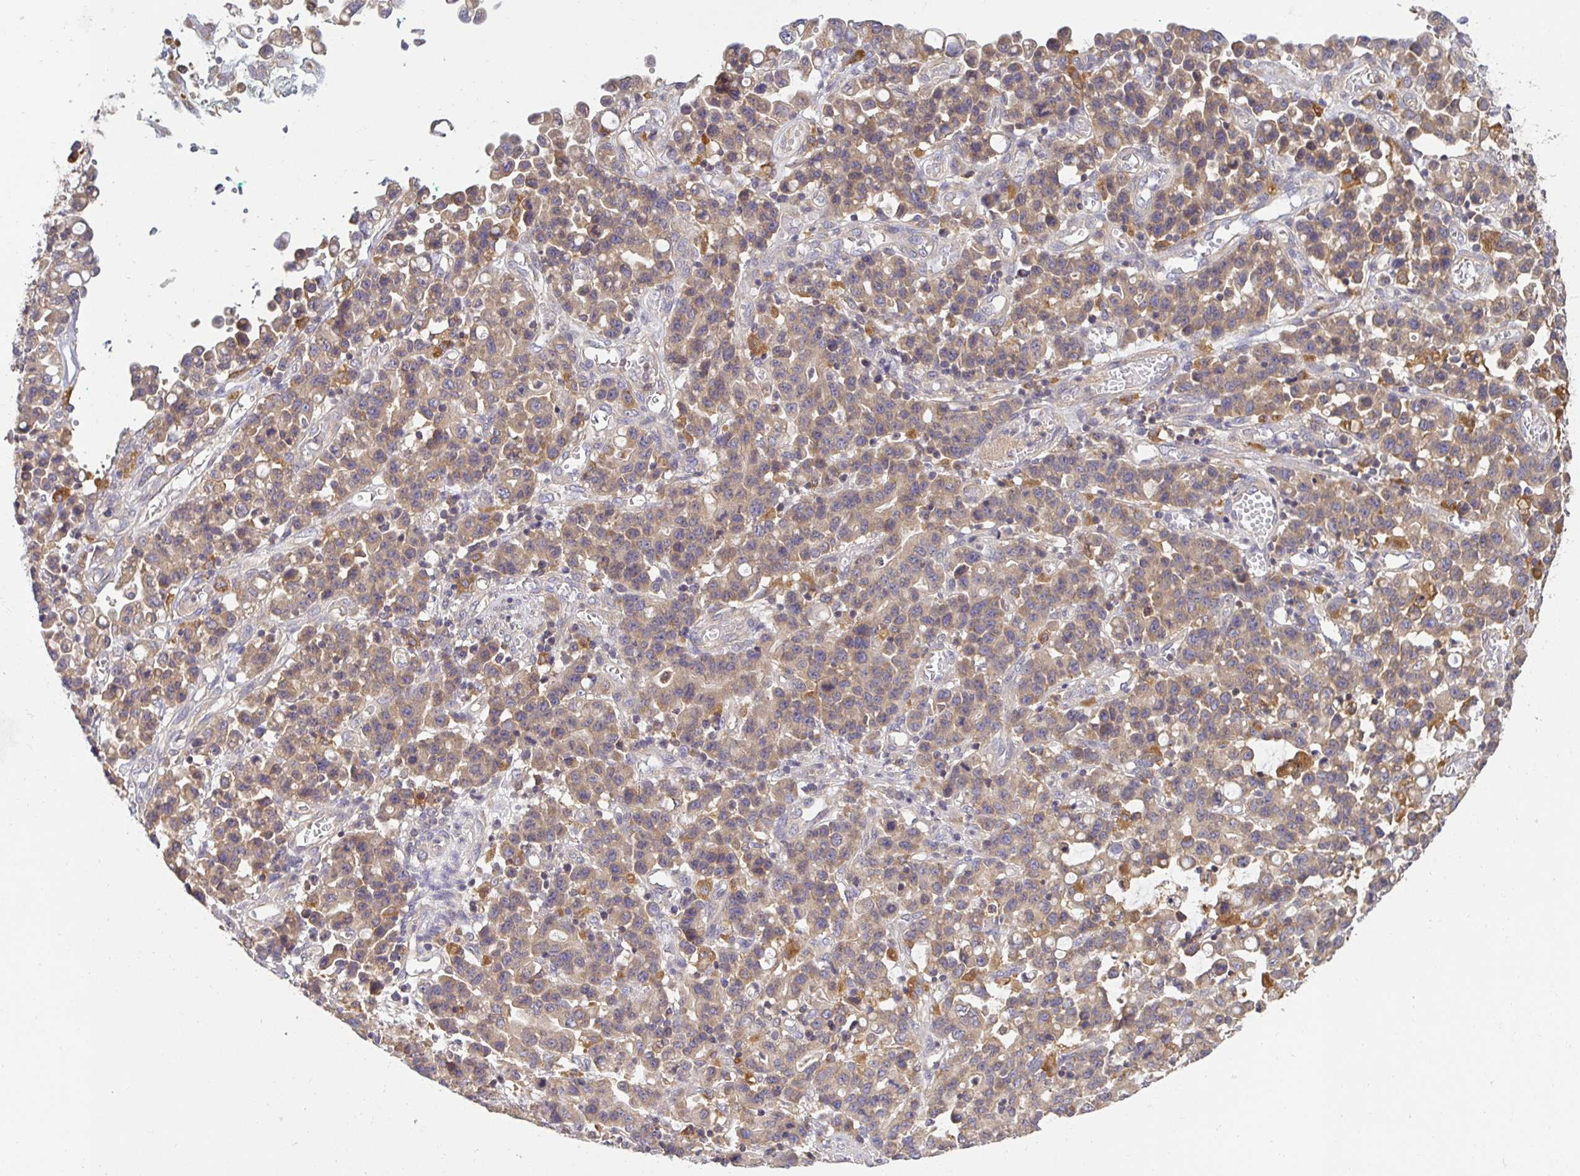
{"staining": {"intensity": "weak", "quantity": ">75%", "location": "cytoplasmic/membranous"}, "tissue": "stomach cancer", "cell_type": "Tumor cells", "image_type": "cancer", "snomed": [{"axis": "morphology", "description": "Adenocarcinoma, NOS"}, {"axis": "topography", "description": "Stomach, upper"}], "caption": "A brown stain labels weak cytoplasmic/membranous positivity of a protein in adenocarcinoma (stomach) tumor cells.", "gene": "ATP6V1F", "patient": {"sex": "male", "age": 69}}